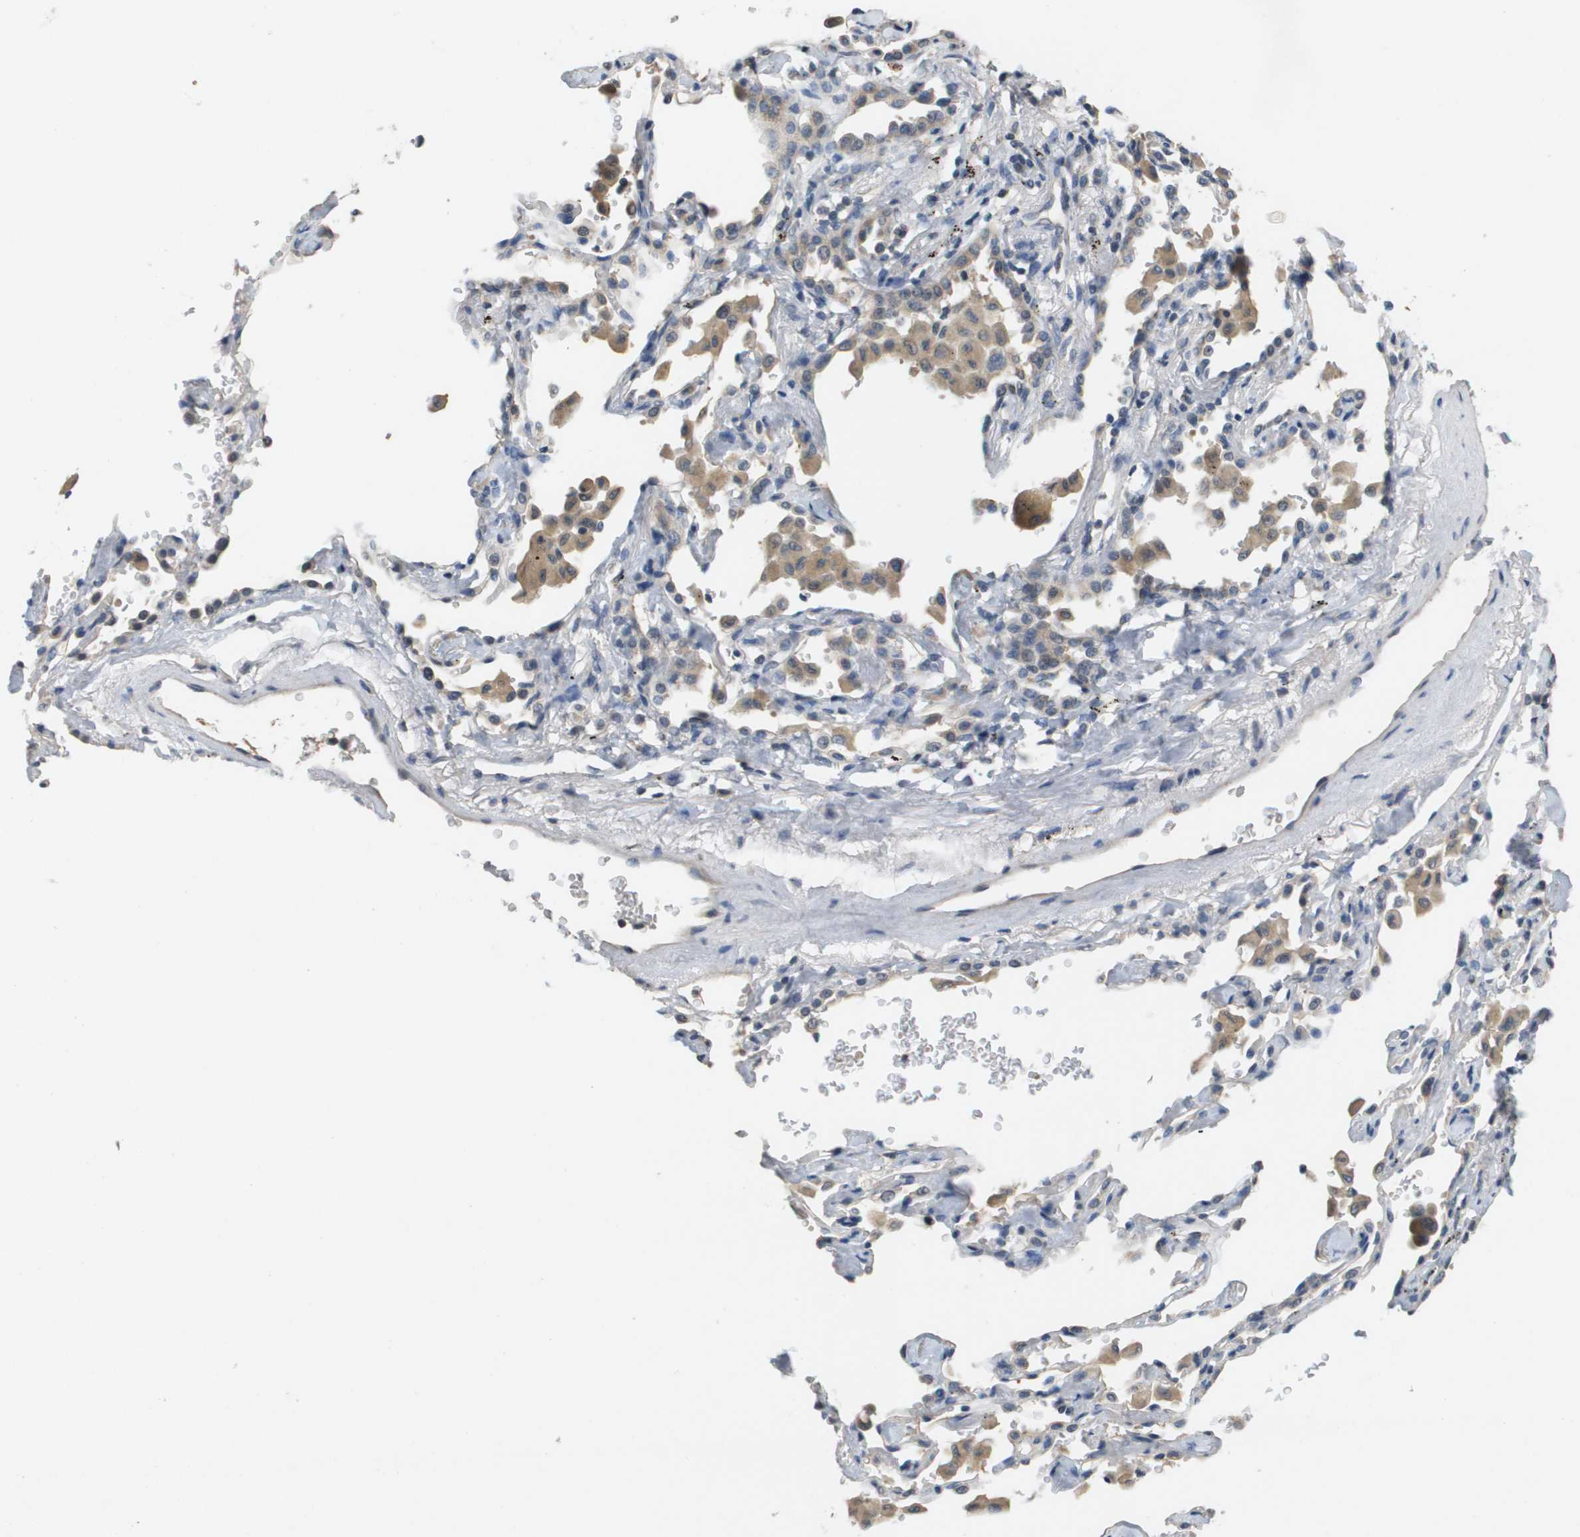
{"staining": {"intensity": "negative", "quantity": "none", "location": "none"}, "tissue": "lung cancer", "cell_type": "Tumor cells", "image_type": "cancer", "snomed": [{"axis": "morphology", "description": "Adenocarcinoma, NOS"}, {"axis": "topography", "description": "Lung"}], "caption": "Immunohistochemistry image of neoplastic tissue: human lung cancer stained with DAB (3,3'-diaminobenzidine) displays no significant protein positivity in tumor cells. (Immunohistochemistry (ihc), brightfield microscopy, high magnification).", "gene": "CAPN11", "patient": {"sex": "female", "age": 64}}